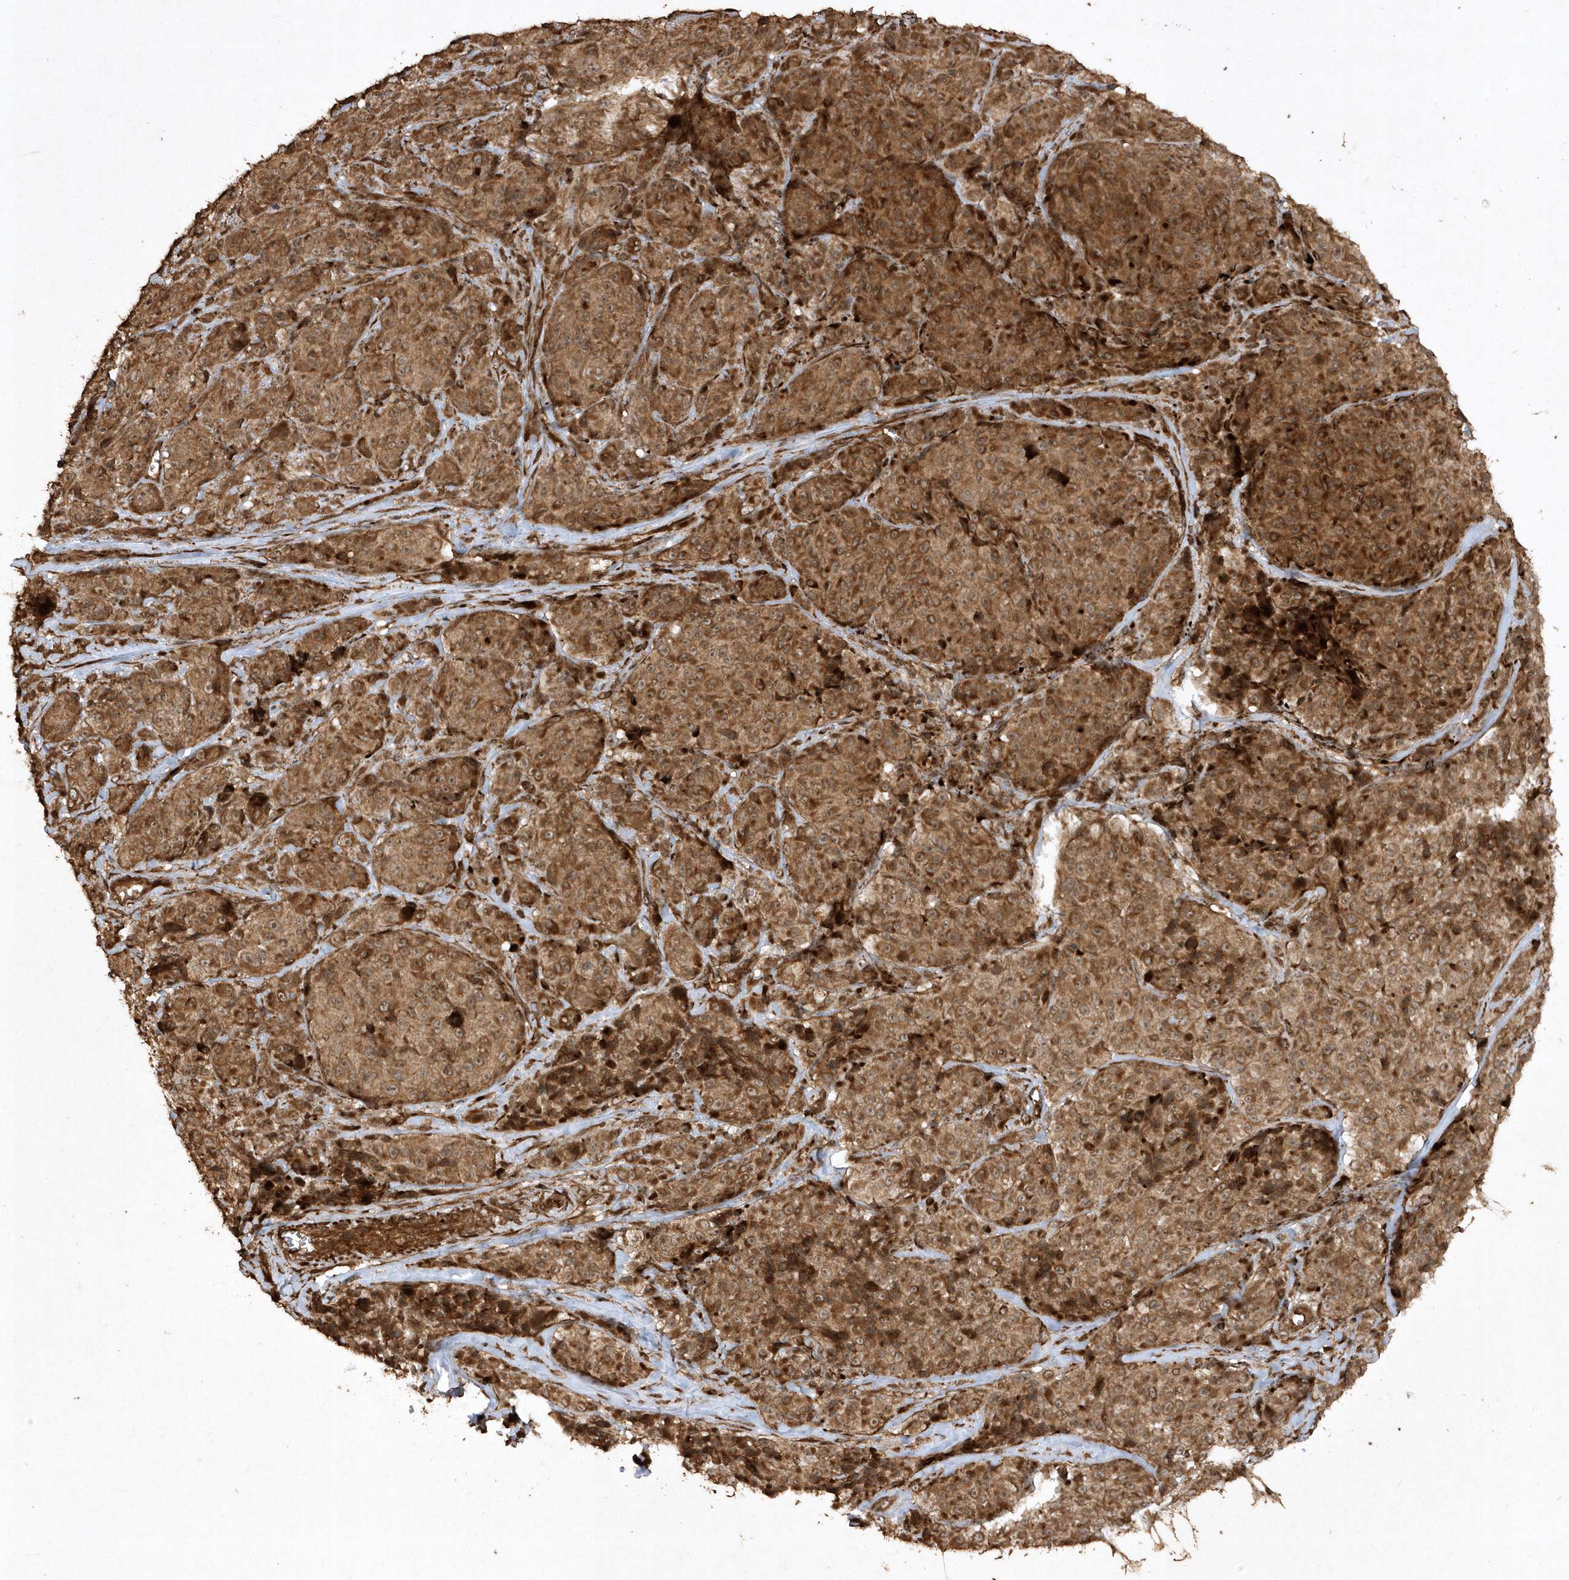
{"staining": {"intensity": "strong", "quantity": ">75%", "location": "cytoplasmic/membranous"}, "tissue": "melanoma", "cell_type": "Tumor cells", "image_type": "cancer", "snomed": [{"axis": "morphology", "description": "Malignant melanoma, NOS"}, {"axis": "topography", "description": "Skin"}], "caption": "Immunohistochemical staining of human malignant melanoma reveals high levels of strong cytoplasmic/membranous staining in about >75% of tumor cells.", "gene": "AVPI1", "patient": {"sex": "male", "age": 73}}